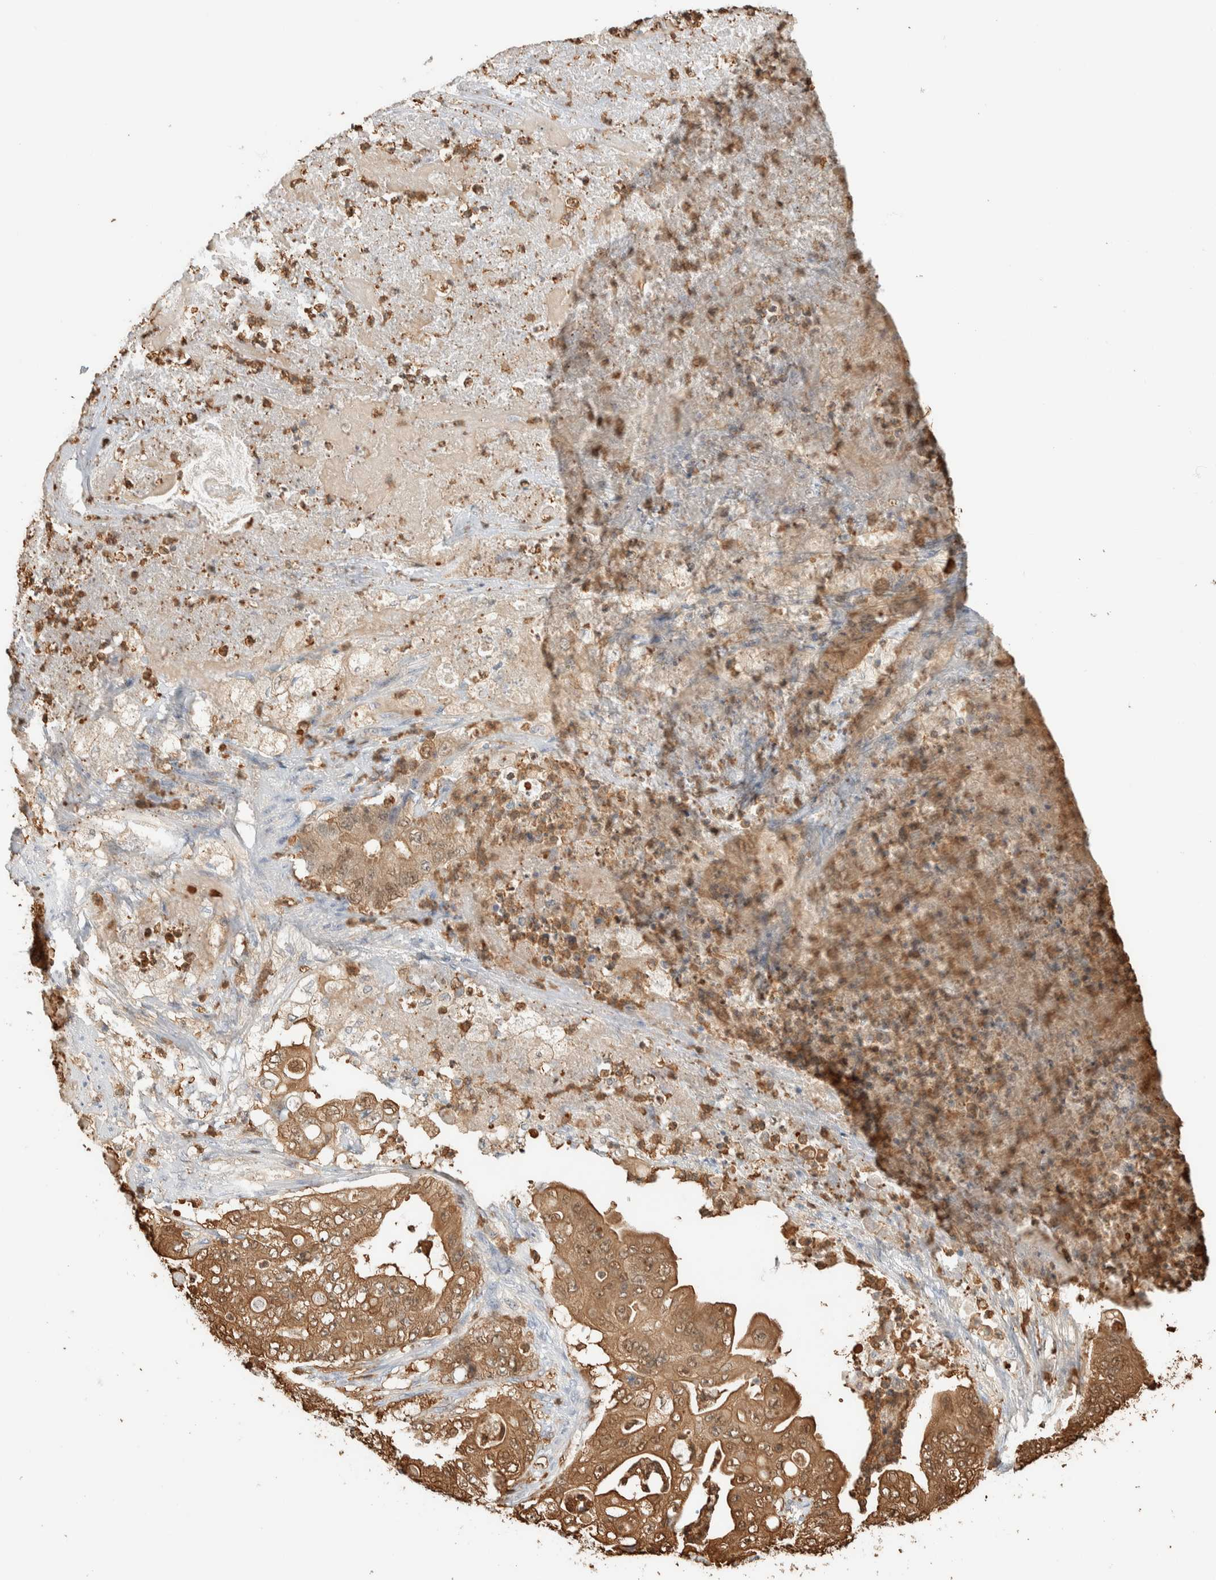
{"staining": {"intensity": "moderate", "quantity": ">75%", "location": "cytoplasmic/membranous,nuclear"}, "tissue": "stomach cancer", "cell_type": "Tumor cells", "image_type": "cancer", "snomed": [{"axis": "morphology", "description": "Adenocarcinoma, NOS"}, {"axis": "topography", "description": "Stomach"}], "caption": "A medium amount of moderate cytoplasmic/membranous and nuclear expression is seen in about >75% of tumor cells in stomach adenocarcinoma tissue. The staining is performed using DAB brown chromogen to label protein expression. The nuclei are counter-stained blue using hematoxylin.", "gene": "SETD4", "patient": {"sex": "female", "age": 73}}